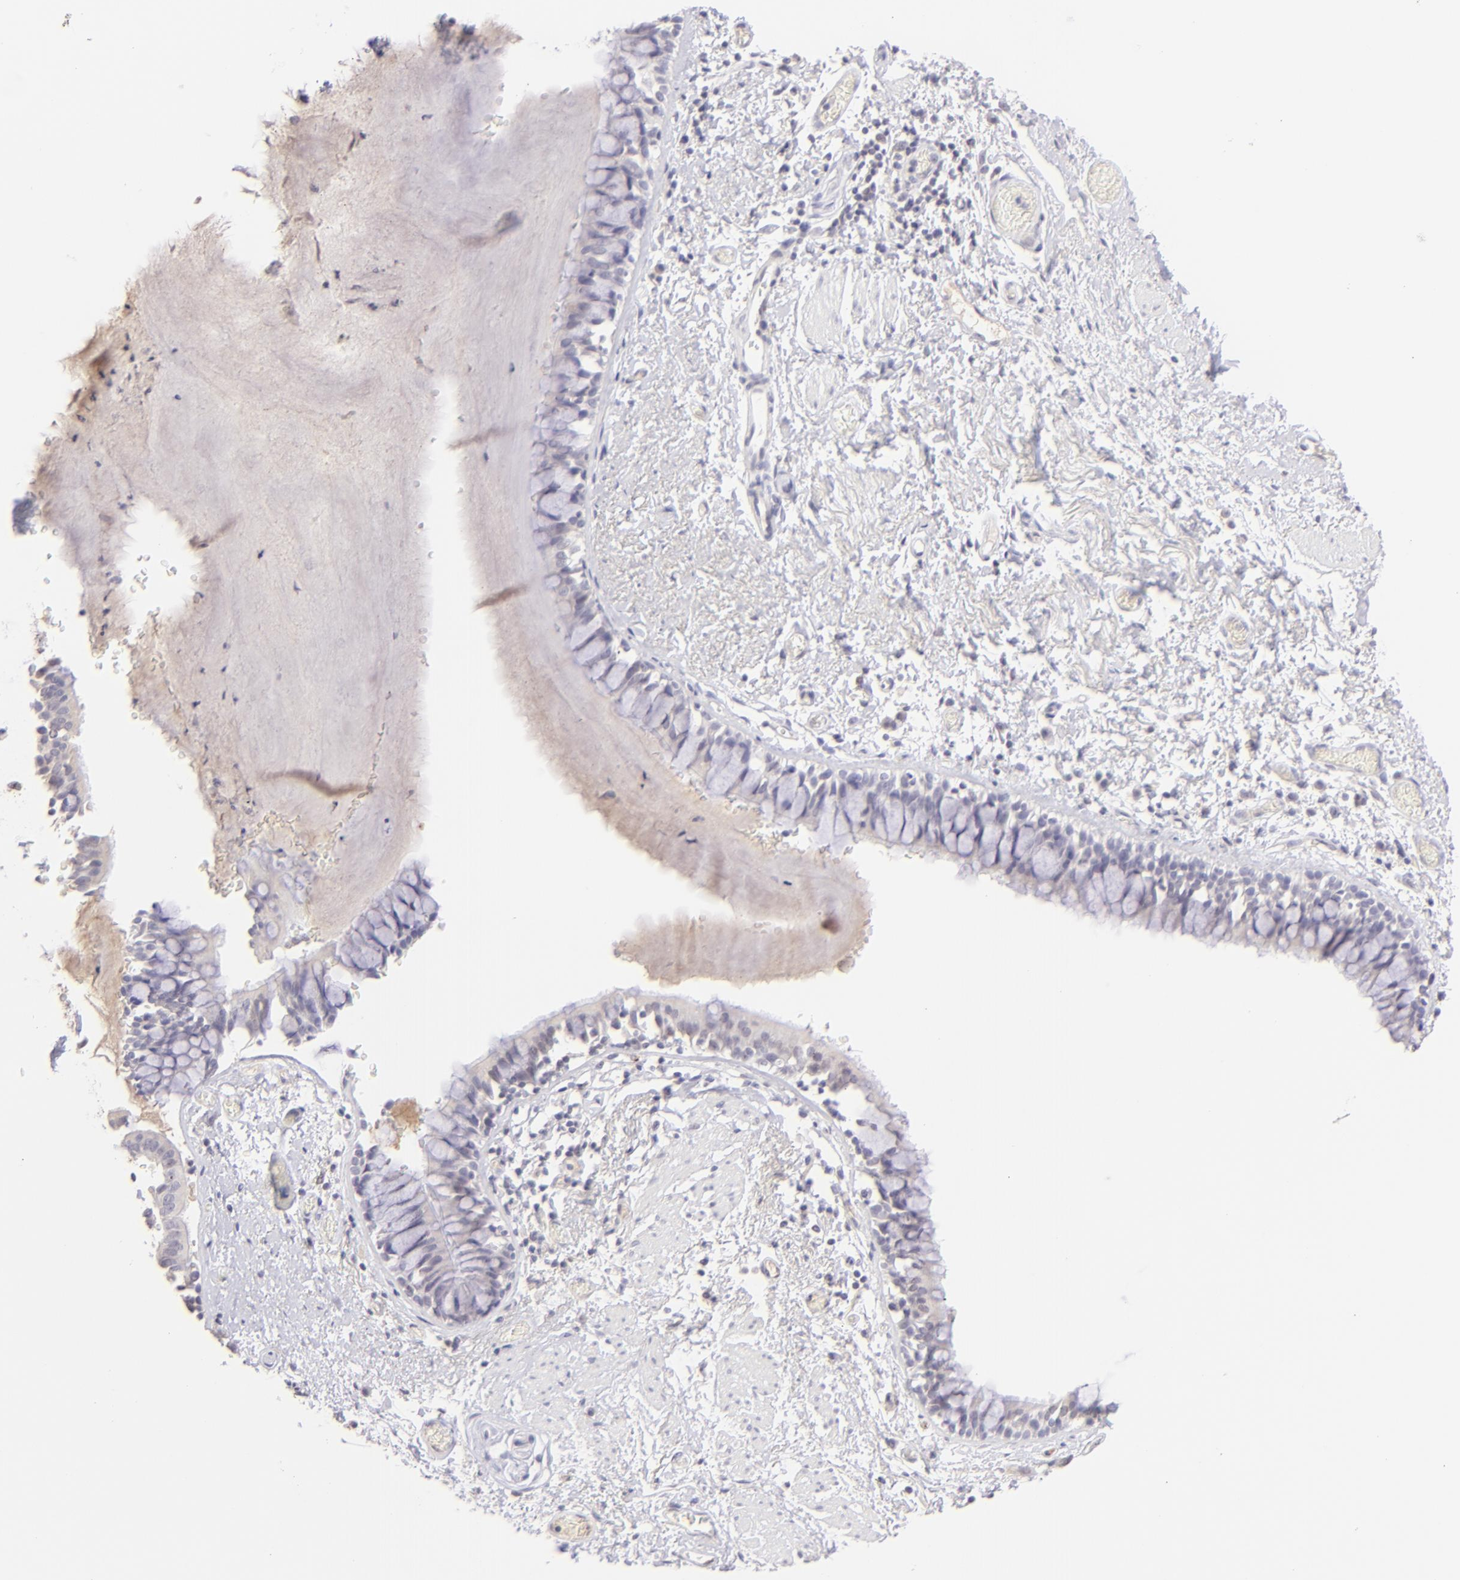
{"staining": {"intensity": "negative", "quantity": "none", "location": "none"}, "tissue": "bronchus", "cell_type": "Respiratory epithelial cells", "image_type": "normal", "snomed": [{"axis": "morphology", "description": "Normal tissue, NOS"}, {"axis": "topography", "description": "Lymph node of abdomen"}, {"axis": "topography", "description": "Lymph node of pelvis"}], "caption": "Respiratory epithelial cells show no significant positivity in benign bronchus.", "gene": "MAGEA1", "patient": {"sex": "female", "age": 65}}